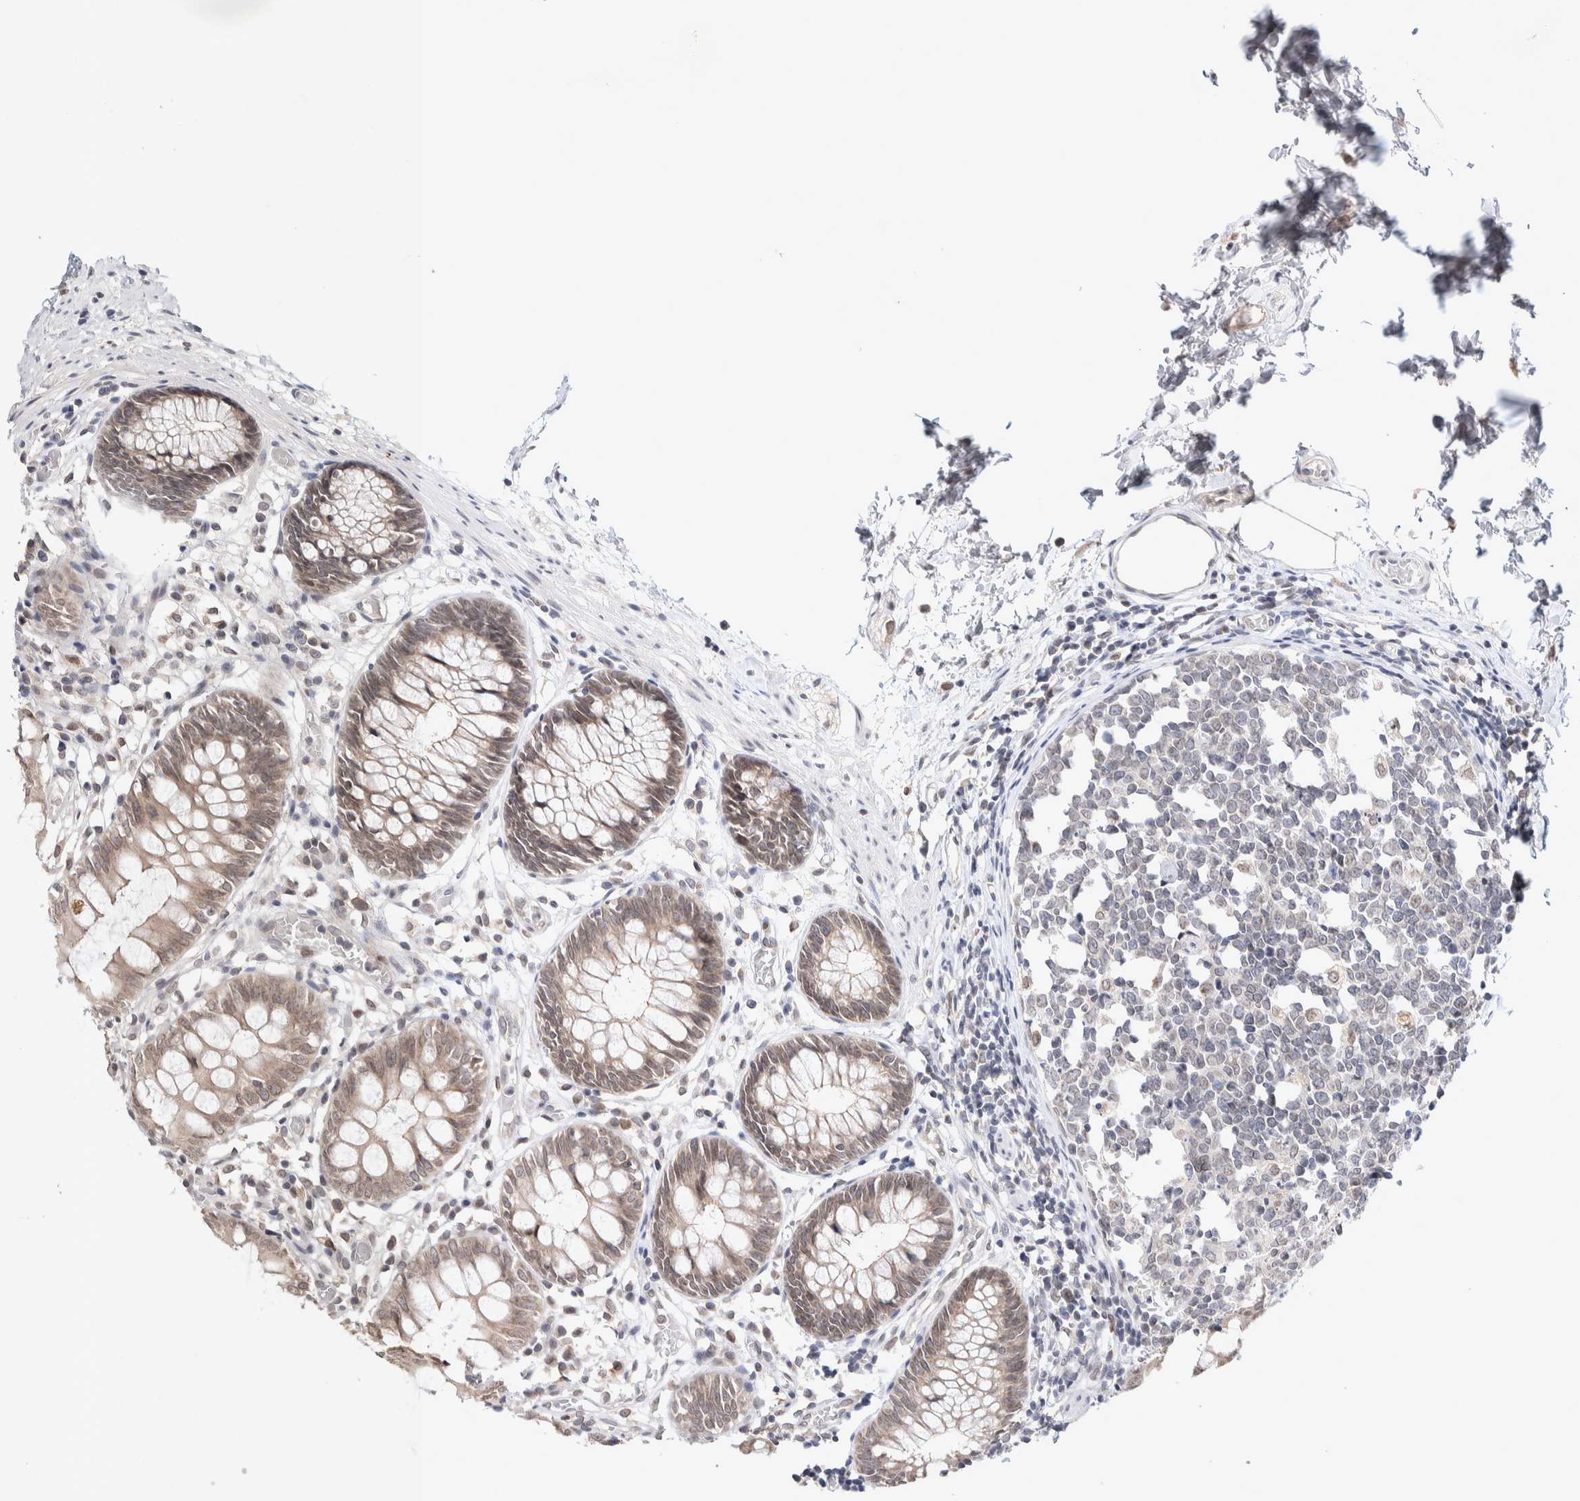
{"staining": {"intensity": "negative", "quantity": "none", "location": "none"}, "tissue": "colon", "cell_type": "Endothelial cells", "image_type": "normal", "snomed": [{"axis": "morphology", "description": "Normal tissue, NOS"}, {"axis": "topography", "description": "Colon"}], "caption": "High power microscopy histopathology image of an immunohistochemistry photomicrograph of benign colon, revealing no significant expression in endothelial cells.", "gene": "CRAT", "patient": {"sex": "male", "age": 14}}